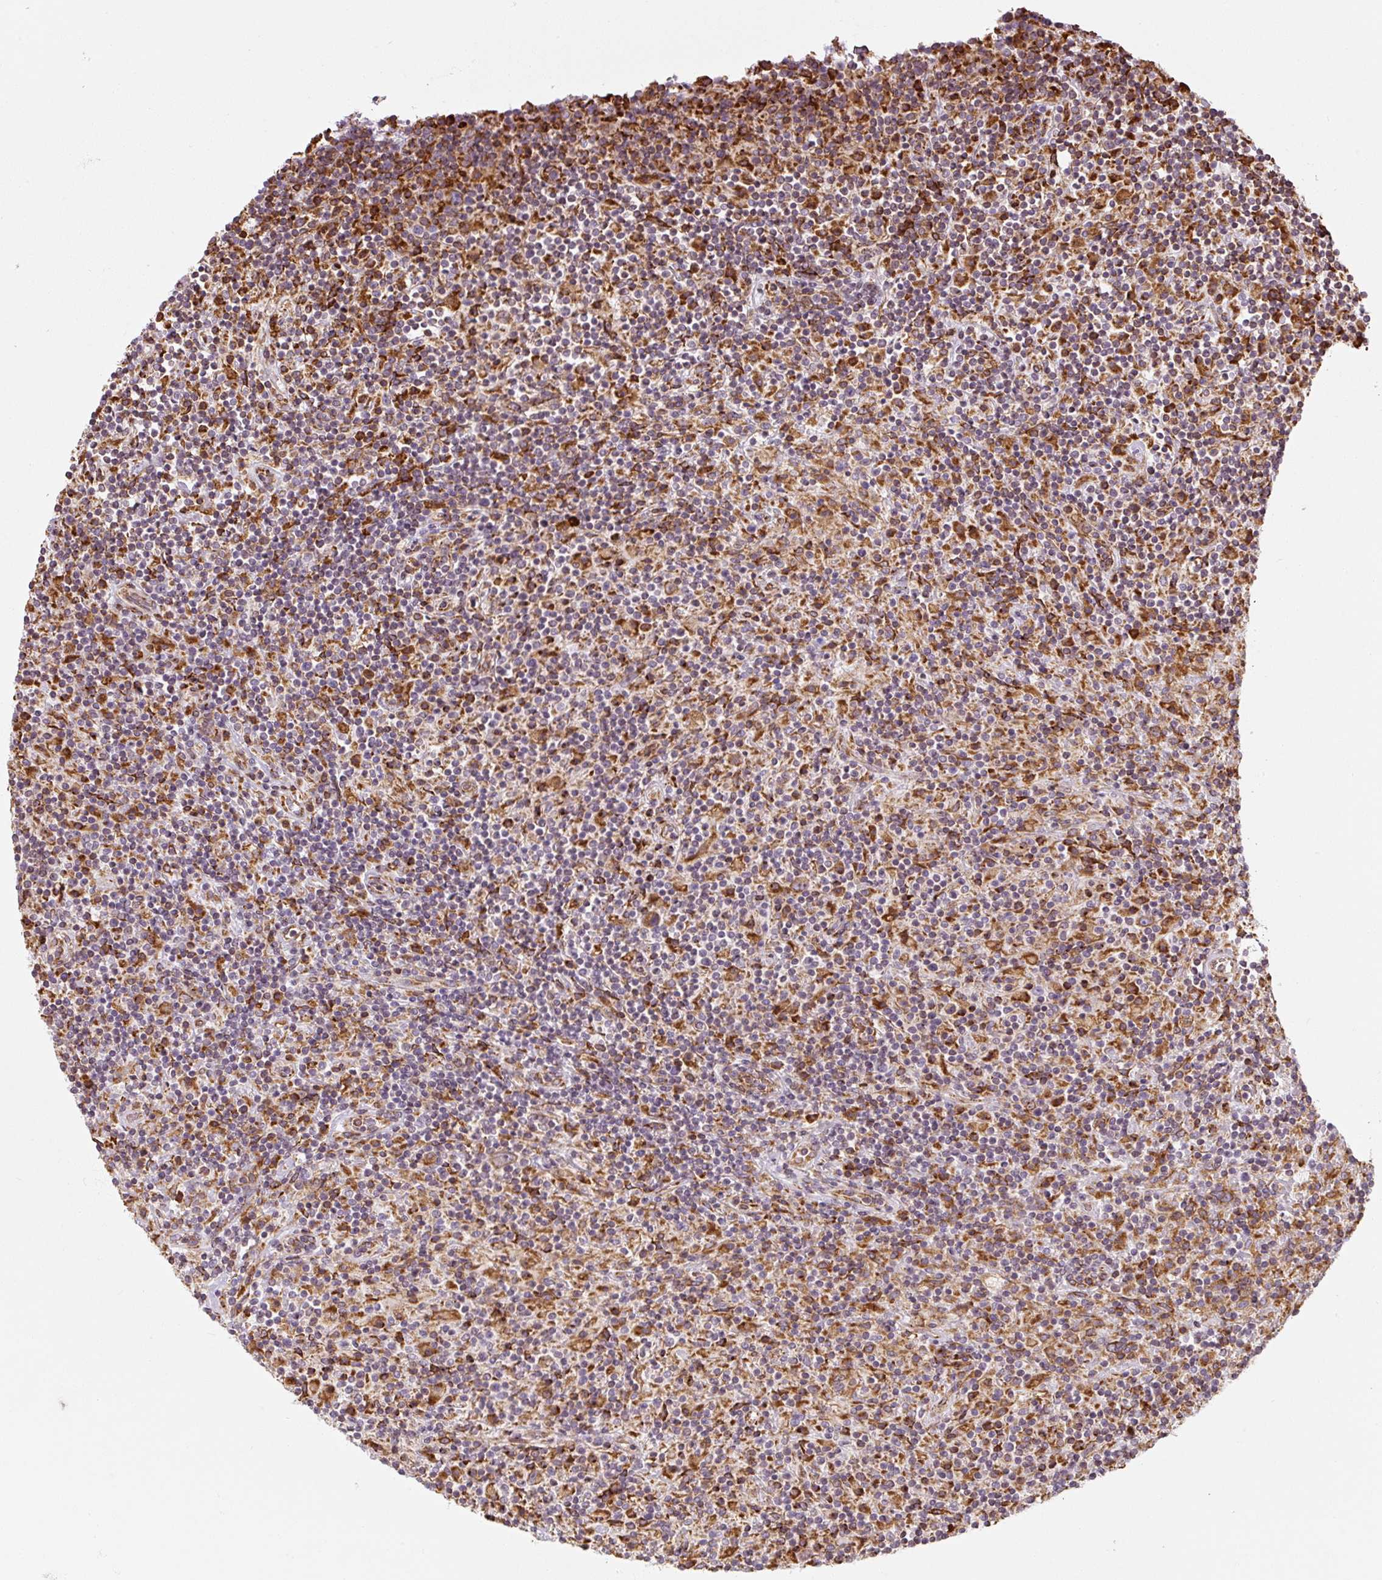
{"staining": {"intensity": "moderate", "quantity": ">75%", "location": "cytoplasmic/membranous"}, "tissue": "lymphoma", "cell_type": "Tumor cells", "image_type": "cancer", "snomed": [{"axis": "morphology", "description": "Hodgkin's disease, NOS"}, {"axis": "topography", "description": "Lymph node"}], "caption": "This image reveals immunohistochemistry staining of human lymphoma, with medium moderate cytoplasmic/membranous staining in approximately >75% of tumor cells.", "gene": "PRKCSH", "patient": {"sex": "male", "age": 70}}